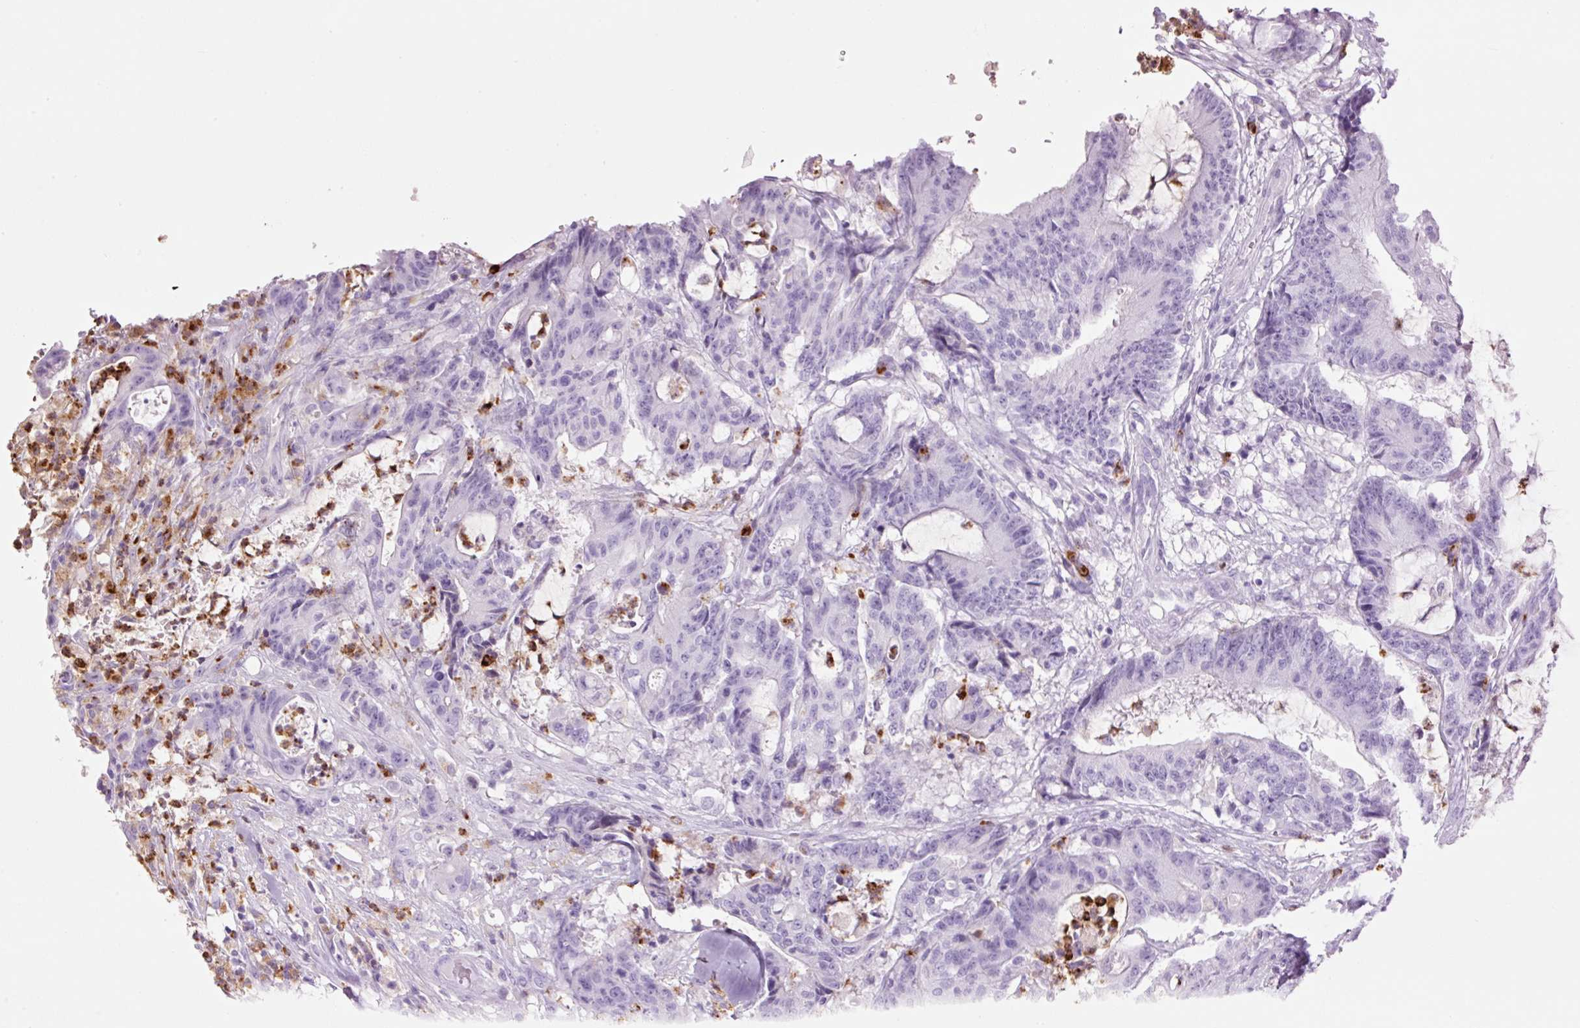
{"staining": {"intensity": "negative", "quantity": "none", "location": "none"}, "tissue": "colorectal cancer", "cell_type": "Tumor cells", "image_type": "cancer", "snomed": [{"axis": "morphology", "description": "Adenocarcinoma, NOS"}, {"axis": "topography", "description": "Colon"}], "caption": "Human colorectal cancer stained for a protein using immunohistochemistry displays no positivity in tumor cells.", "gene": "LYZ", "patient": {"sex": "female", "age": 84}}